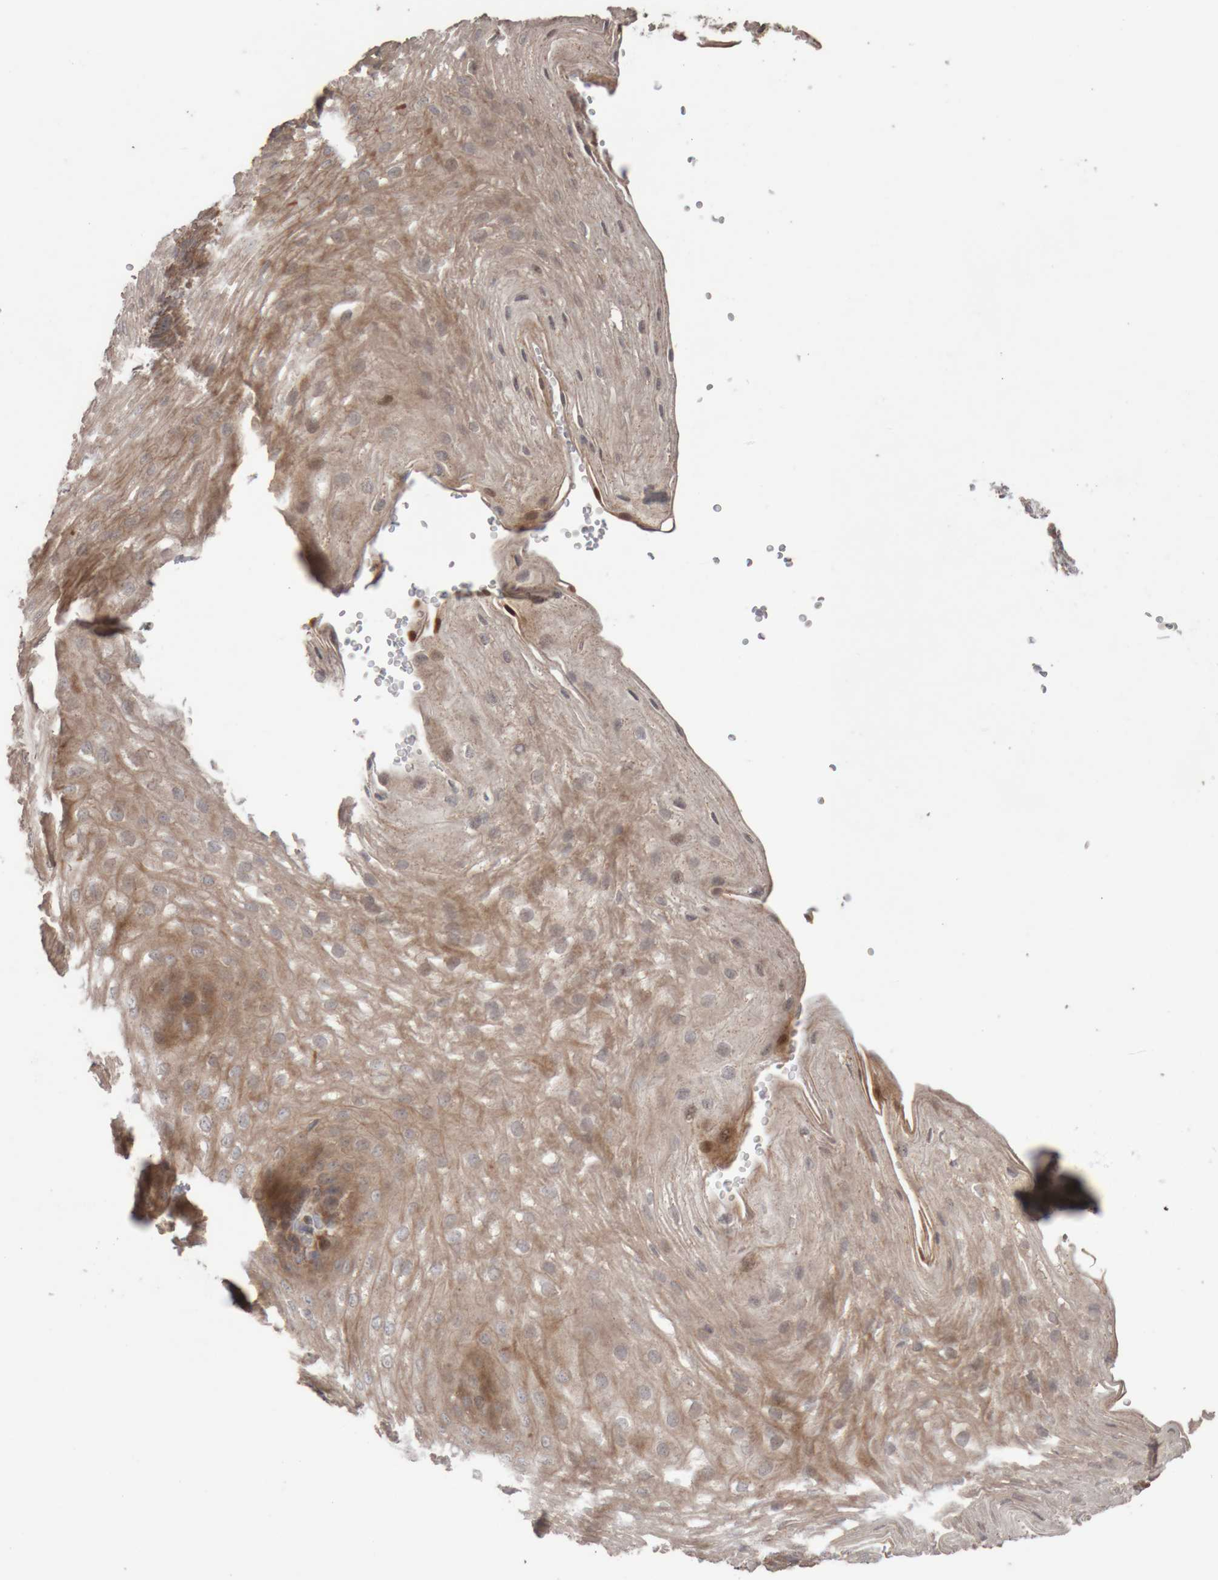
{"staining": {"intensity": "moderate", "quantity": ">75%", "location": "cytoplasmic/membranous"}, "tissue": "esophagus", "cell_type": "Squamous epithelial cells", "image_type": "normal", "snomed": [{"axis": "morphology", "description": "Normal tissue, NOS"}, {"axis": "topography", "description": "Esophagus"}], "caption": "DAB immunohistochemical staining of normal esophagus exhibits moderate cytoplasmic/membranous protein expression in about >75% of squamous epithelial cells. (DAB (3,3'-diaminobenzidine) IHC with brightfield microscopy, high magnification).", "gene": "KIF21B", "patient": {"sex": "female", "age": 66}}